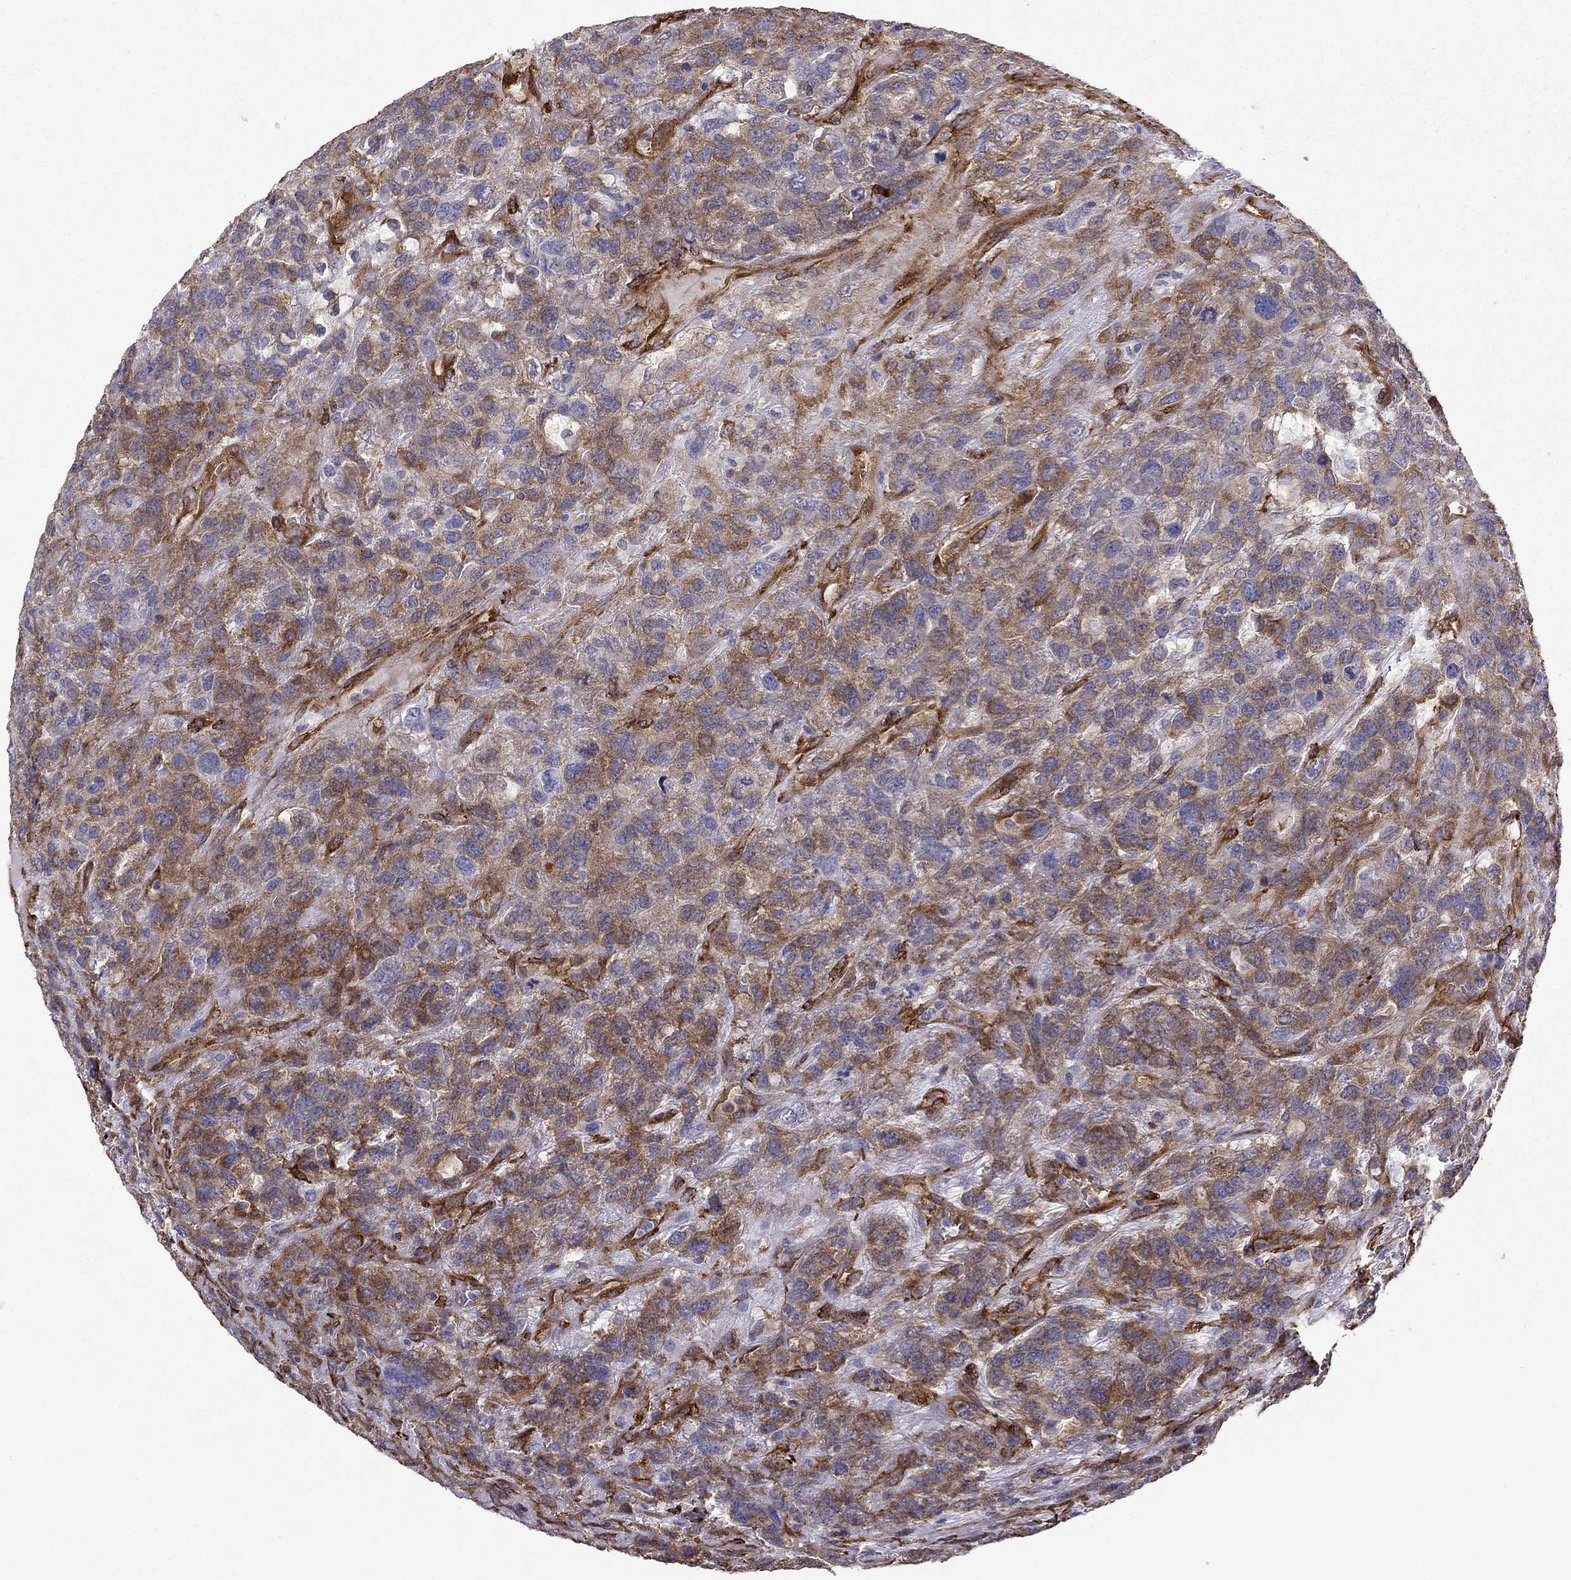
{"staining": {"intensity": "moderate", "quantity": ">75%", "location": "cytoplasmic/membranous"}, "tissue": "testis cancer", "cell_type": "Tumor cells", "image_type": "cancer", "snomed": [{"axis": "morphology", "description": "Seminoma, NOS"}, {"axis": "topography", "description": "Testis"}], "caption": "Protein expression by IHC exhibits moderate cytoplasmic/membranous positivity in about >75% of tumor cells in testis cancer (seminoma). The staining was performed using DAB (3,3'-diaminobenzidine), with brown indicating positive protein expression. Nuclei are stained blue with hematoxylin.", "gene": "MAP4", "patient": {"sex": "male", "age": 52}}